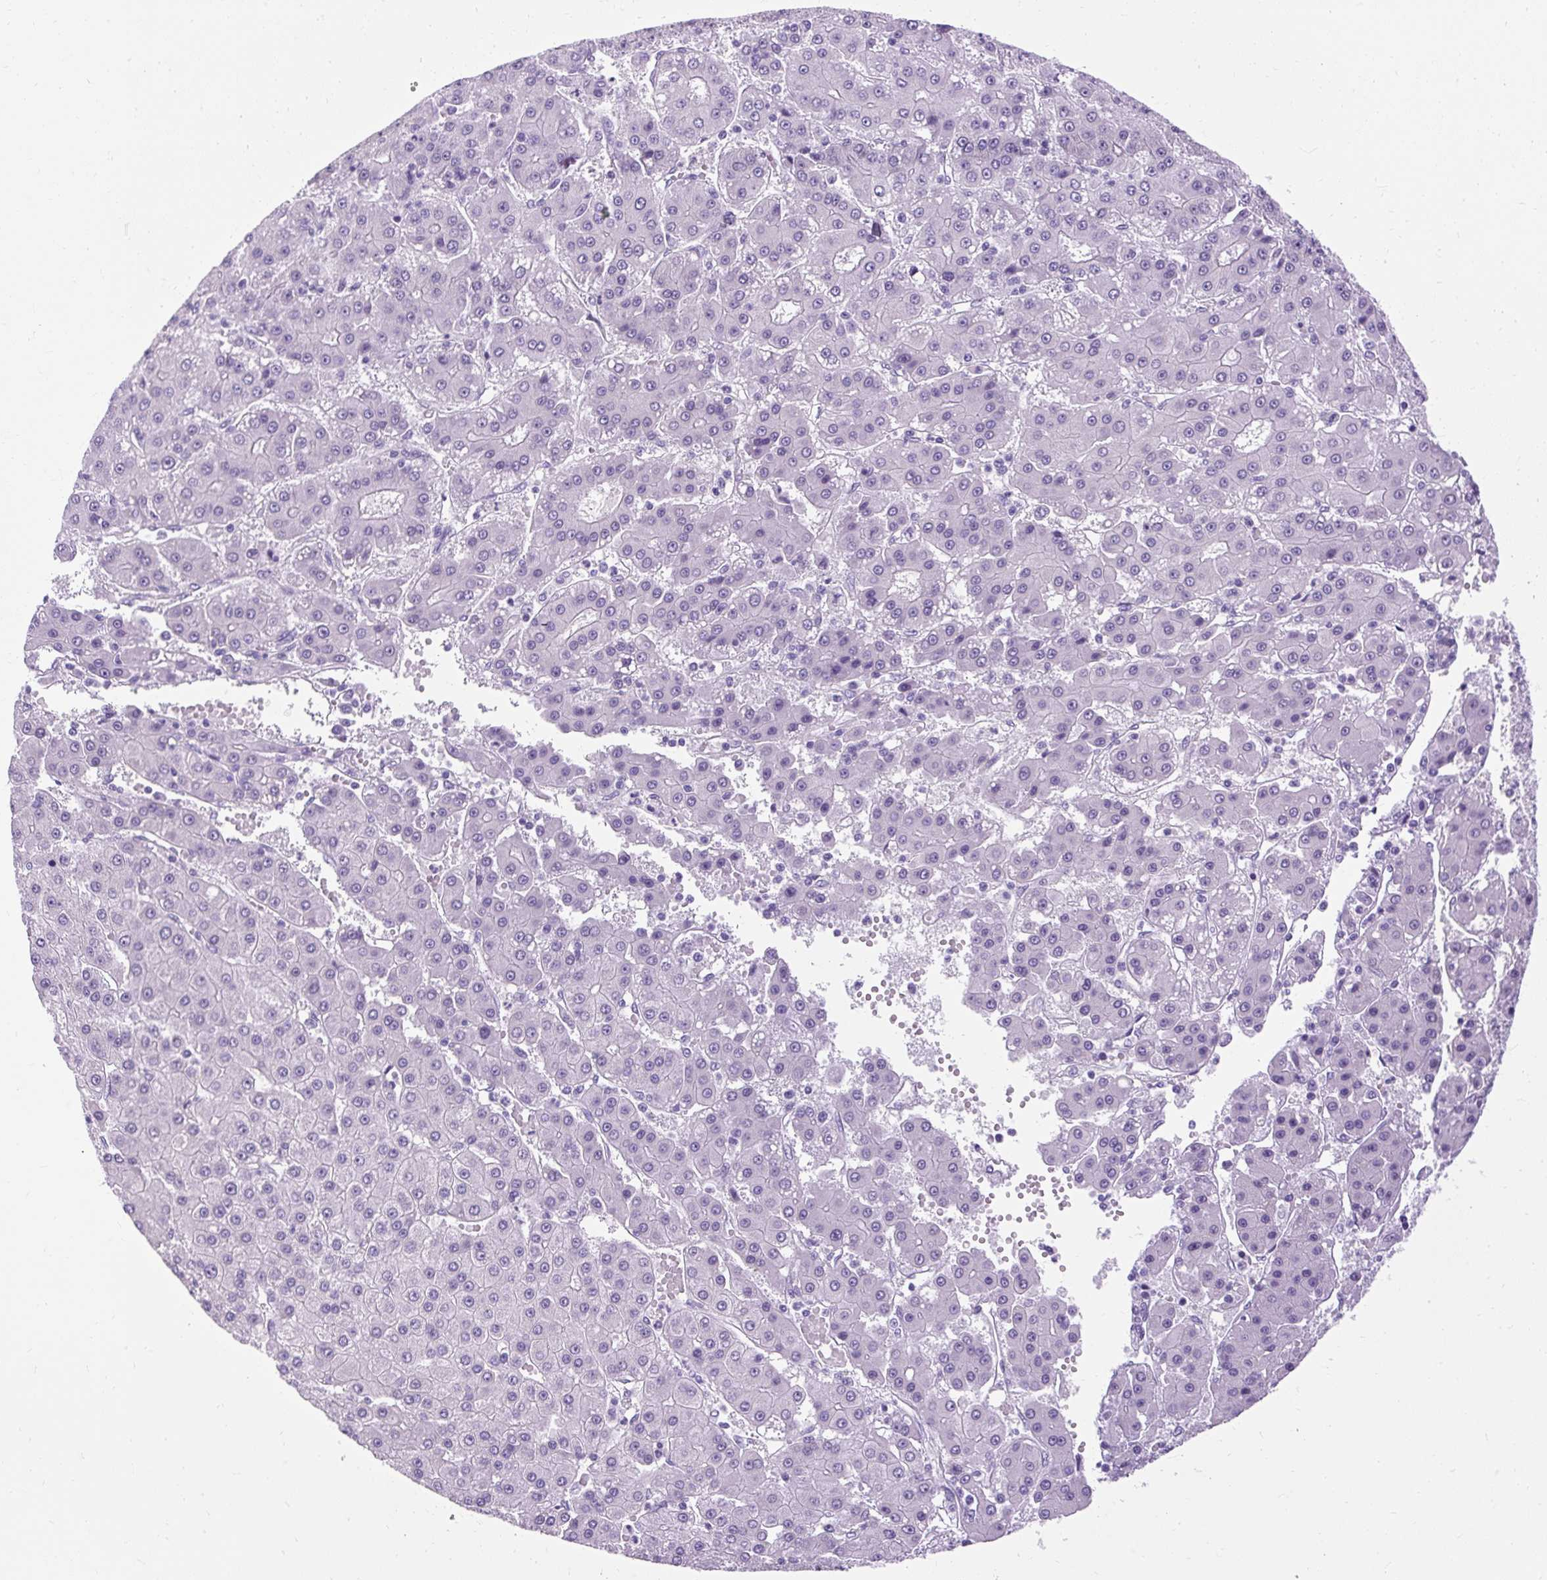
{"staining": {"intensity": "negative", "quantity": "none", "location": "none"}, "tissue": "liver cancer", "cell_type": "Tumor cells", "image_type": "cancer", "snomed": [{"axis": "morphology", "description": "Carcinoma, Hepatocellular, NOS"}, {"axis": "topography", "description": "Liver"}], "caption": "Immunohistochemistry (IHC) histopathology image of neoplastic tissue: liver cancer (hepatocellular carcinoma) stained with DAB displays no significant protein expression in tumor cells.", "gene": "B3GNT4", "patient": {"sex": "male", "age": 76}}